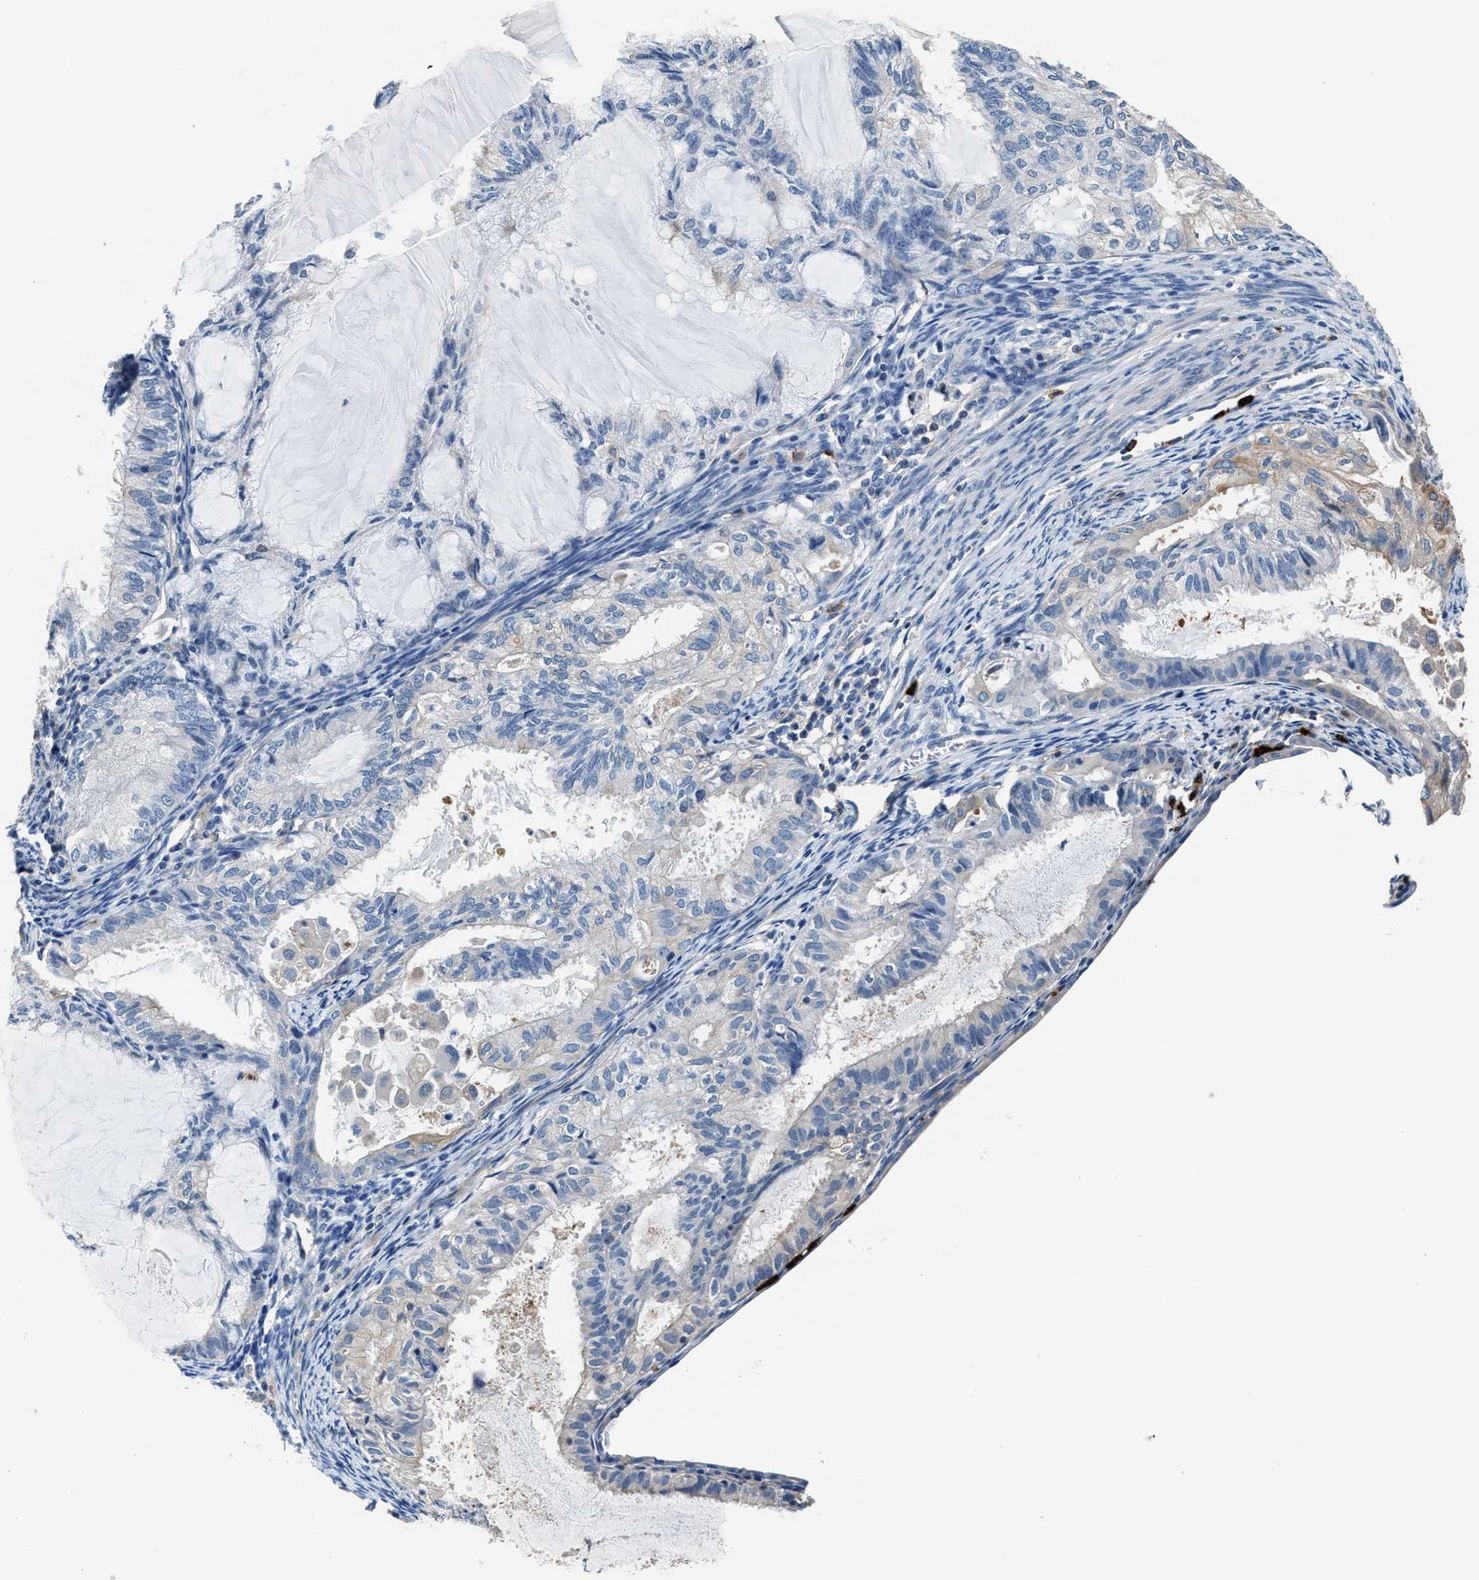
{"staining": {"intensity": "negative", "quantity": "none", "location": "none"}, "tissue": "cervical cancer", "cell_type": "Tumor cells", "image_type": "cancer", "snomed": [{"axis": "morphology", "description": "Normal tissue, NOS"}, {"axis": "morphology", "description": "Adenocarcinoma, NOS"}, {"axis": "topography", "description": "Cervix"}, {"axis": "topography", "description": "Endometrium"}], "caption": "Protein analysis of cervical adenocarcinoma demonstrates no significant staining in tumor cells.", "gene": "TRAF6", "patient": {"sex": "female", "age": 86}}